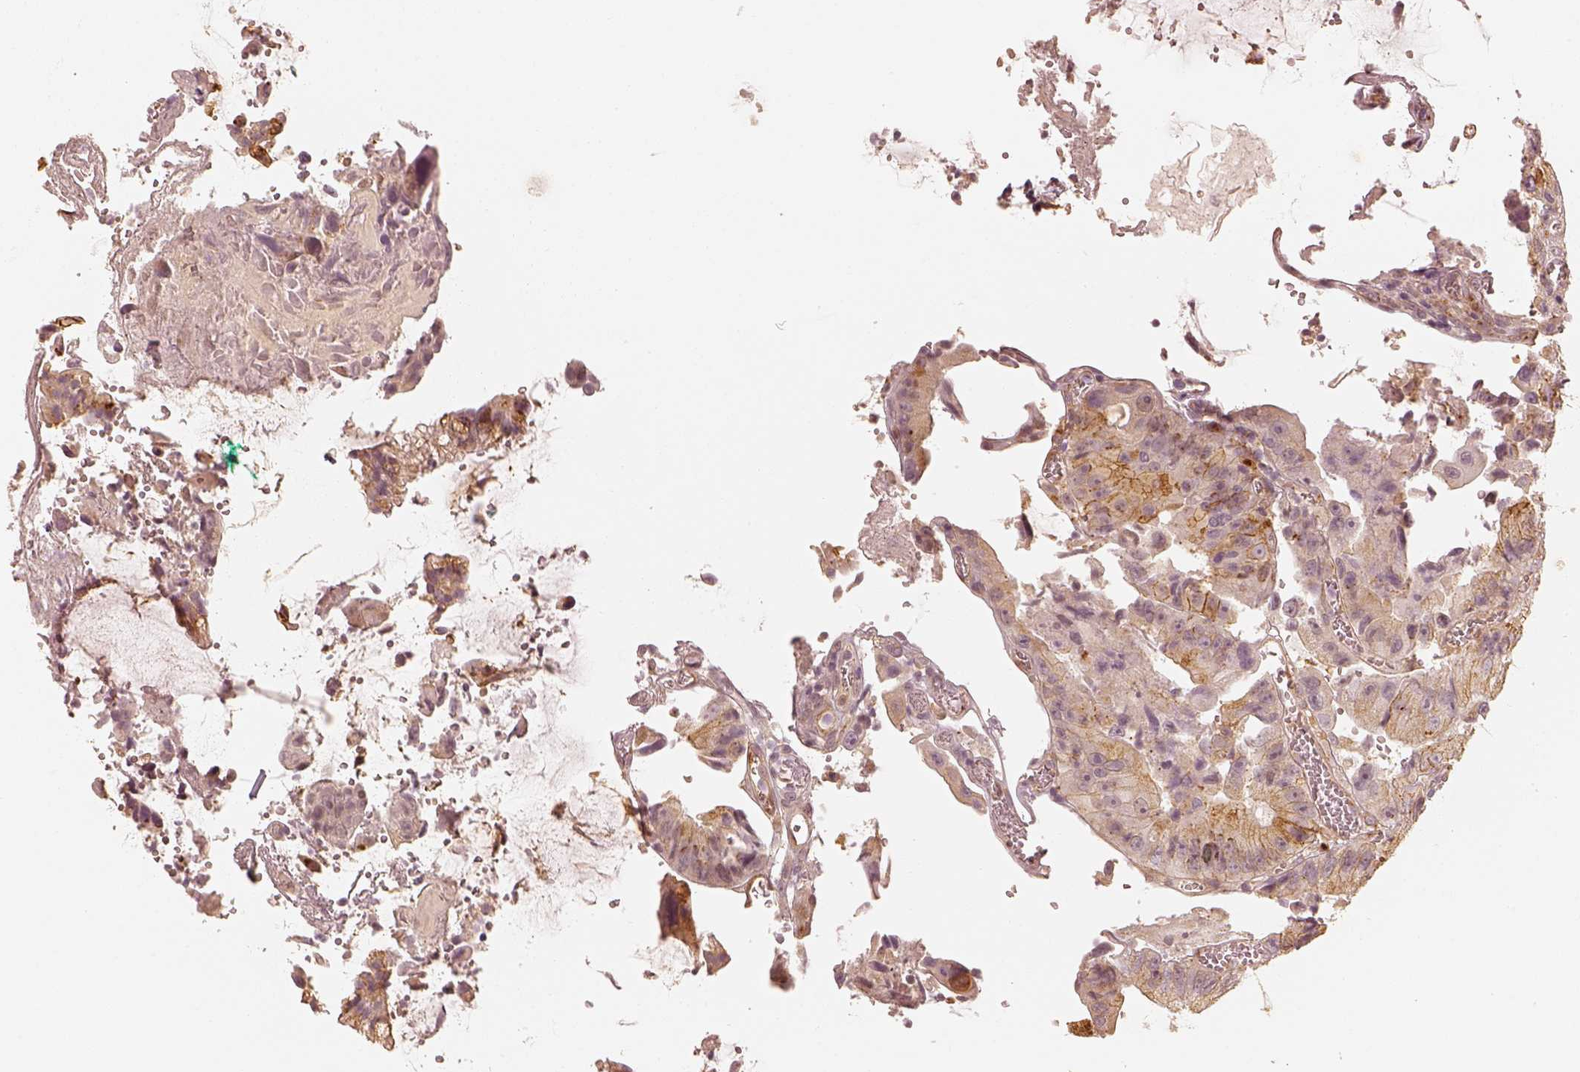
{"staining": {"intensity": "moderate", "quantity": "25%-75%", "location": "cytoplasmic/membranous"}, "tissue": "colorectal cancer", "cell_type": "Tumor cells", "image_type": "cancer", "snomed": [{"axis": "morphology", "description": "Adenocarcinoma, NOS"}, {"axis": "topography", "description": "Colon"}], "caption": "A histopathology image of human colorectal cancer (adenocarcinoma) stained for a protein demonstrates moderate cytoplasmic/membranous brown staining in tumor cells.", "gene": "GORASP2", "patient": {"sex": "female", "age": 86}}